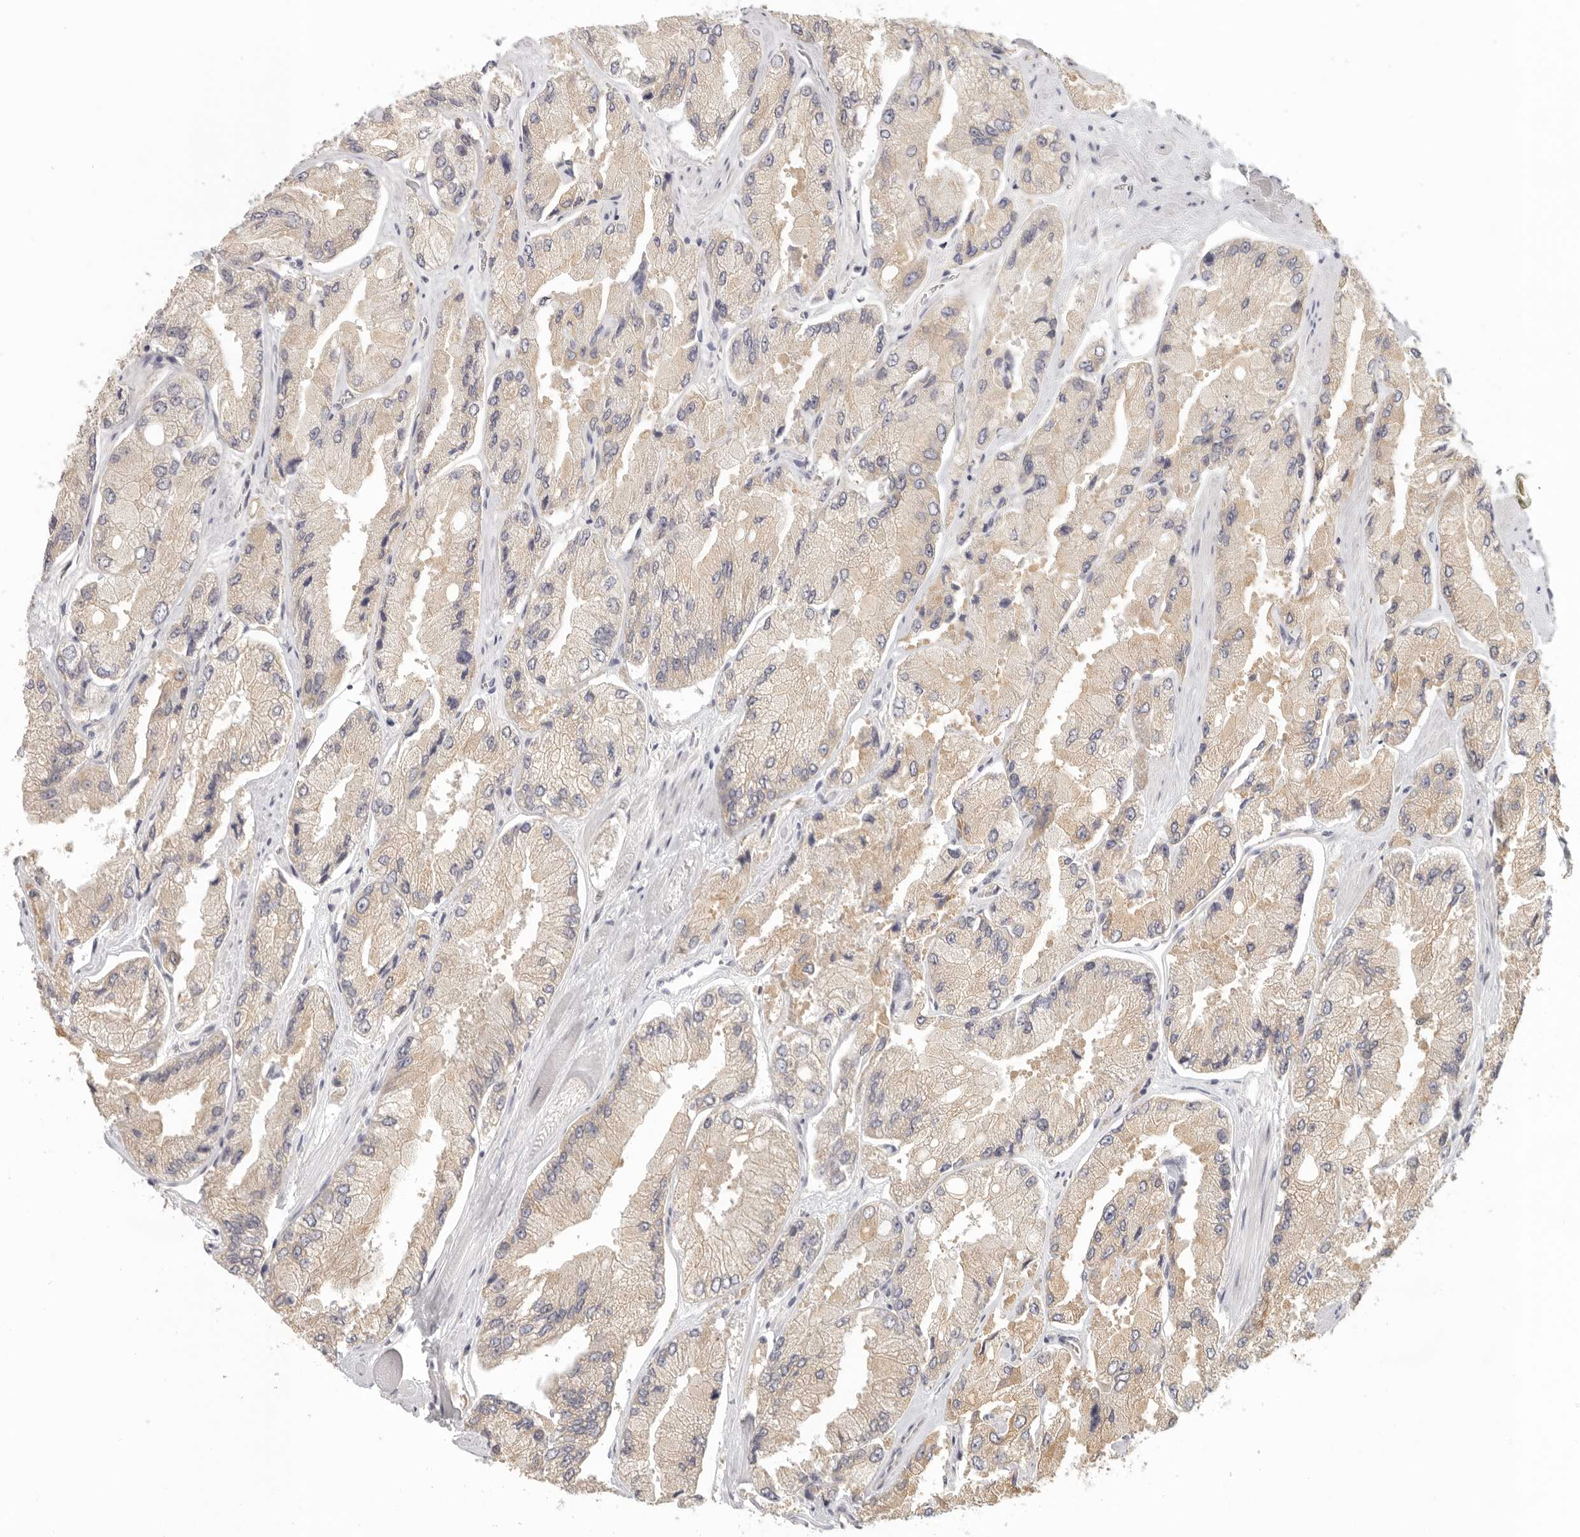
{"staining": {"intensity": "weak", "quantity": "25%-75%", "location": "cytoplasmic/membranous"}, "tissue": "prostate cancer", "cell_type": "Tumor cells", "image_type": "cancer", "snomed": [{"axis": "morphology", "description": "Adenocarcinoma, High grade"}, {"axis": "topography", "description": "Prostate"}], "caption": "Tumor cells show weak cytoplasmic/membranous staining in about 25%-75% of cells in high-grade adenocarcinoma (prostate). (Stains: DAB (3,3'-diaminobenzidine) in brown, nuclei in blue, Microscopy: brightfield microscopy at high magnification).", "gene": "AHDC1", "patient": {"sex": "male", "age": 58}}